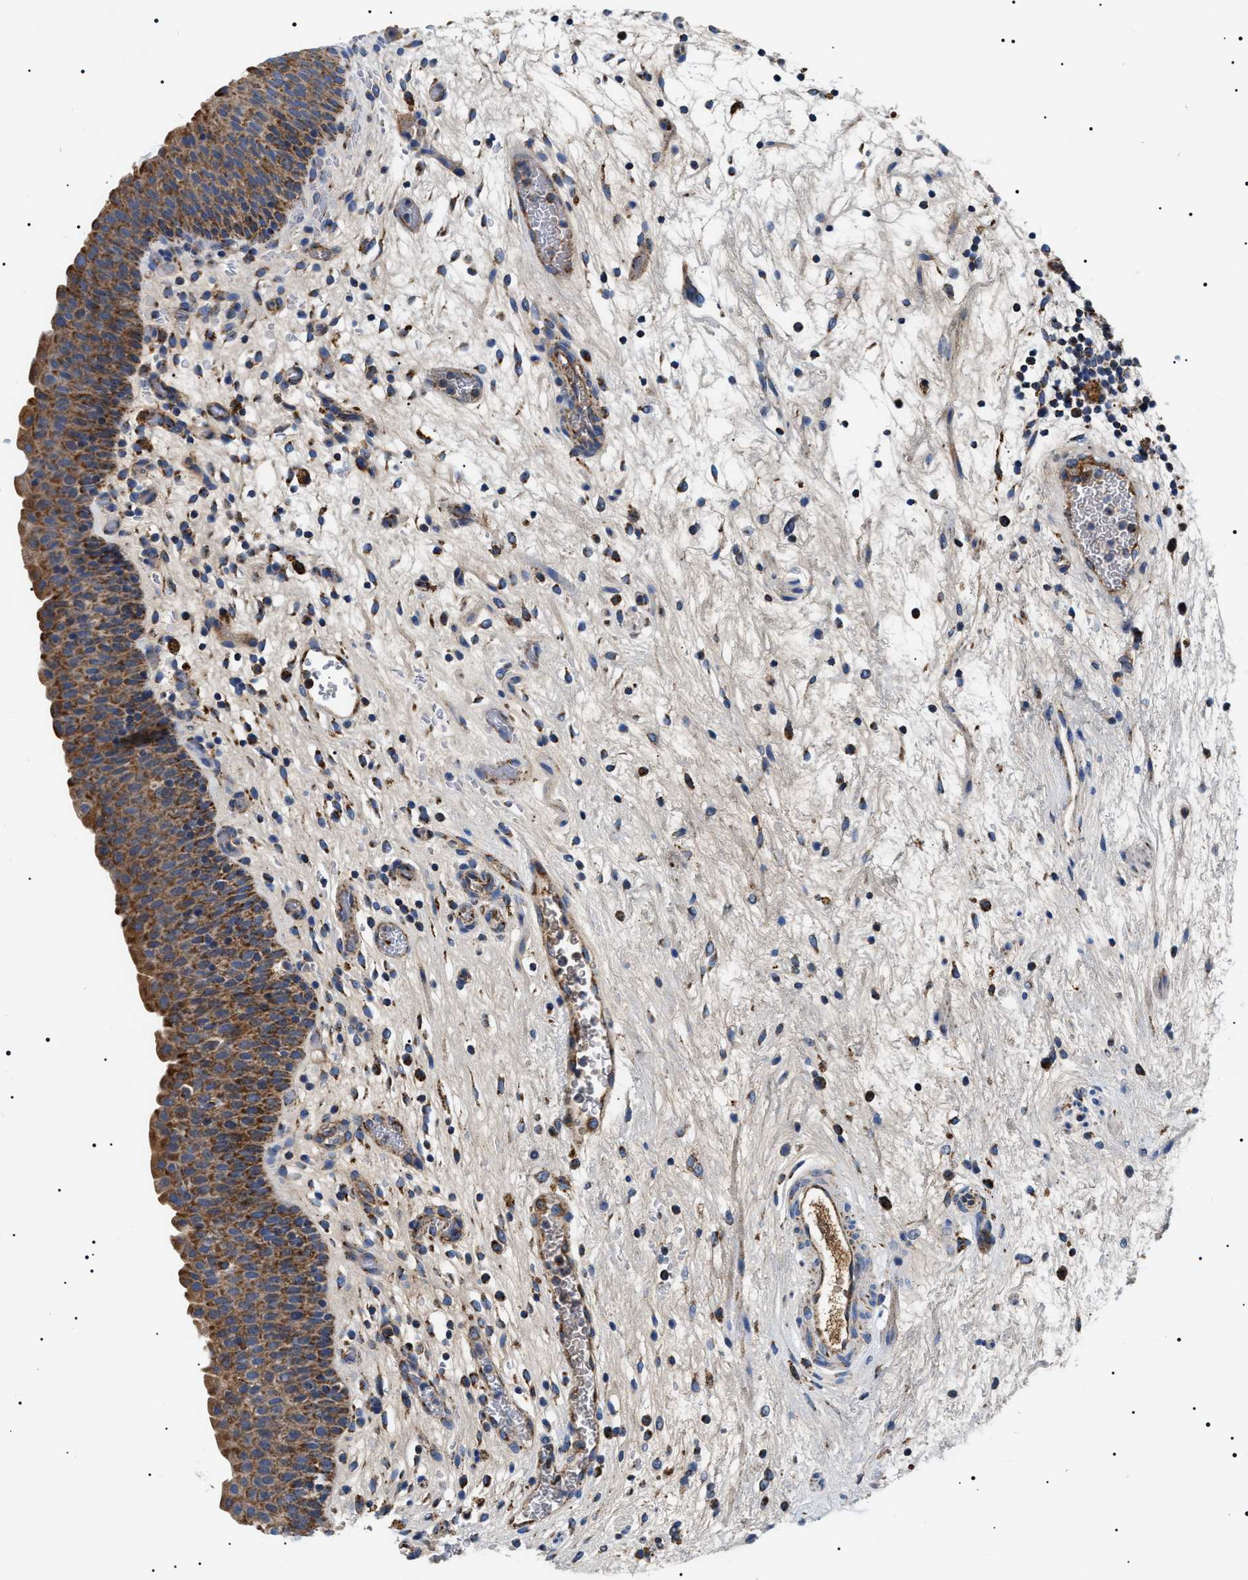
{"staining": {"intensity": "moderate", "quantity": ">75%", "location": "cytoplasmic/membranous"}, "tissue": "urinary bladder", "cell_type": "Urothelial cells", "image_type": "normal", "snomed": [{"axis": "morphology", "description": "Normal tissue, NOS"}, {"axis": "topography", "description": "Urinary bladder"}], "caption": "Immunohistochemical staining of unremarkable human urinary bladder reveals >75% levels of moderate cytoplasmic/membranous protein positivity in about >75% of urothelial cells.", "gene": "OXSM", "patient": {"sex": "male", "age": 37}}